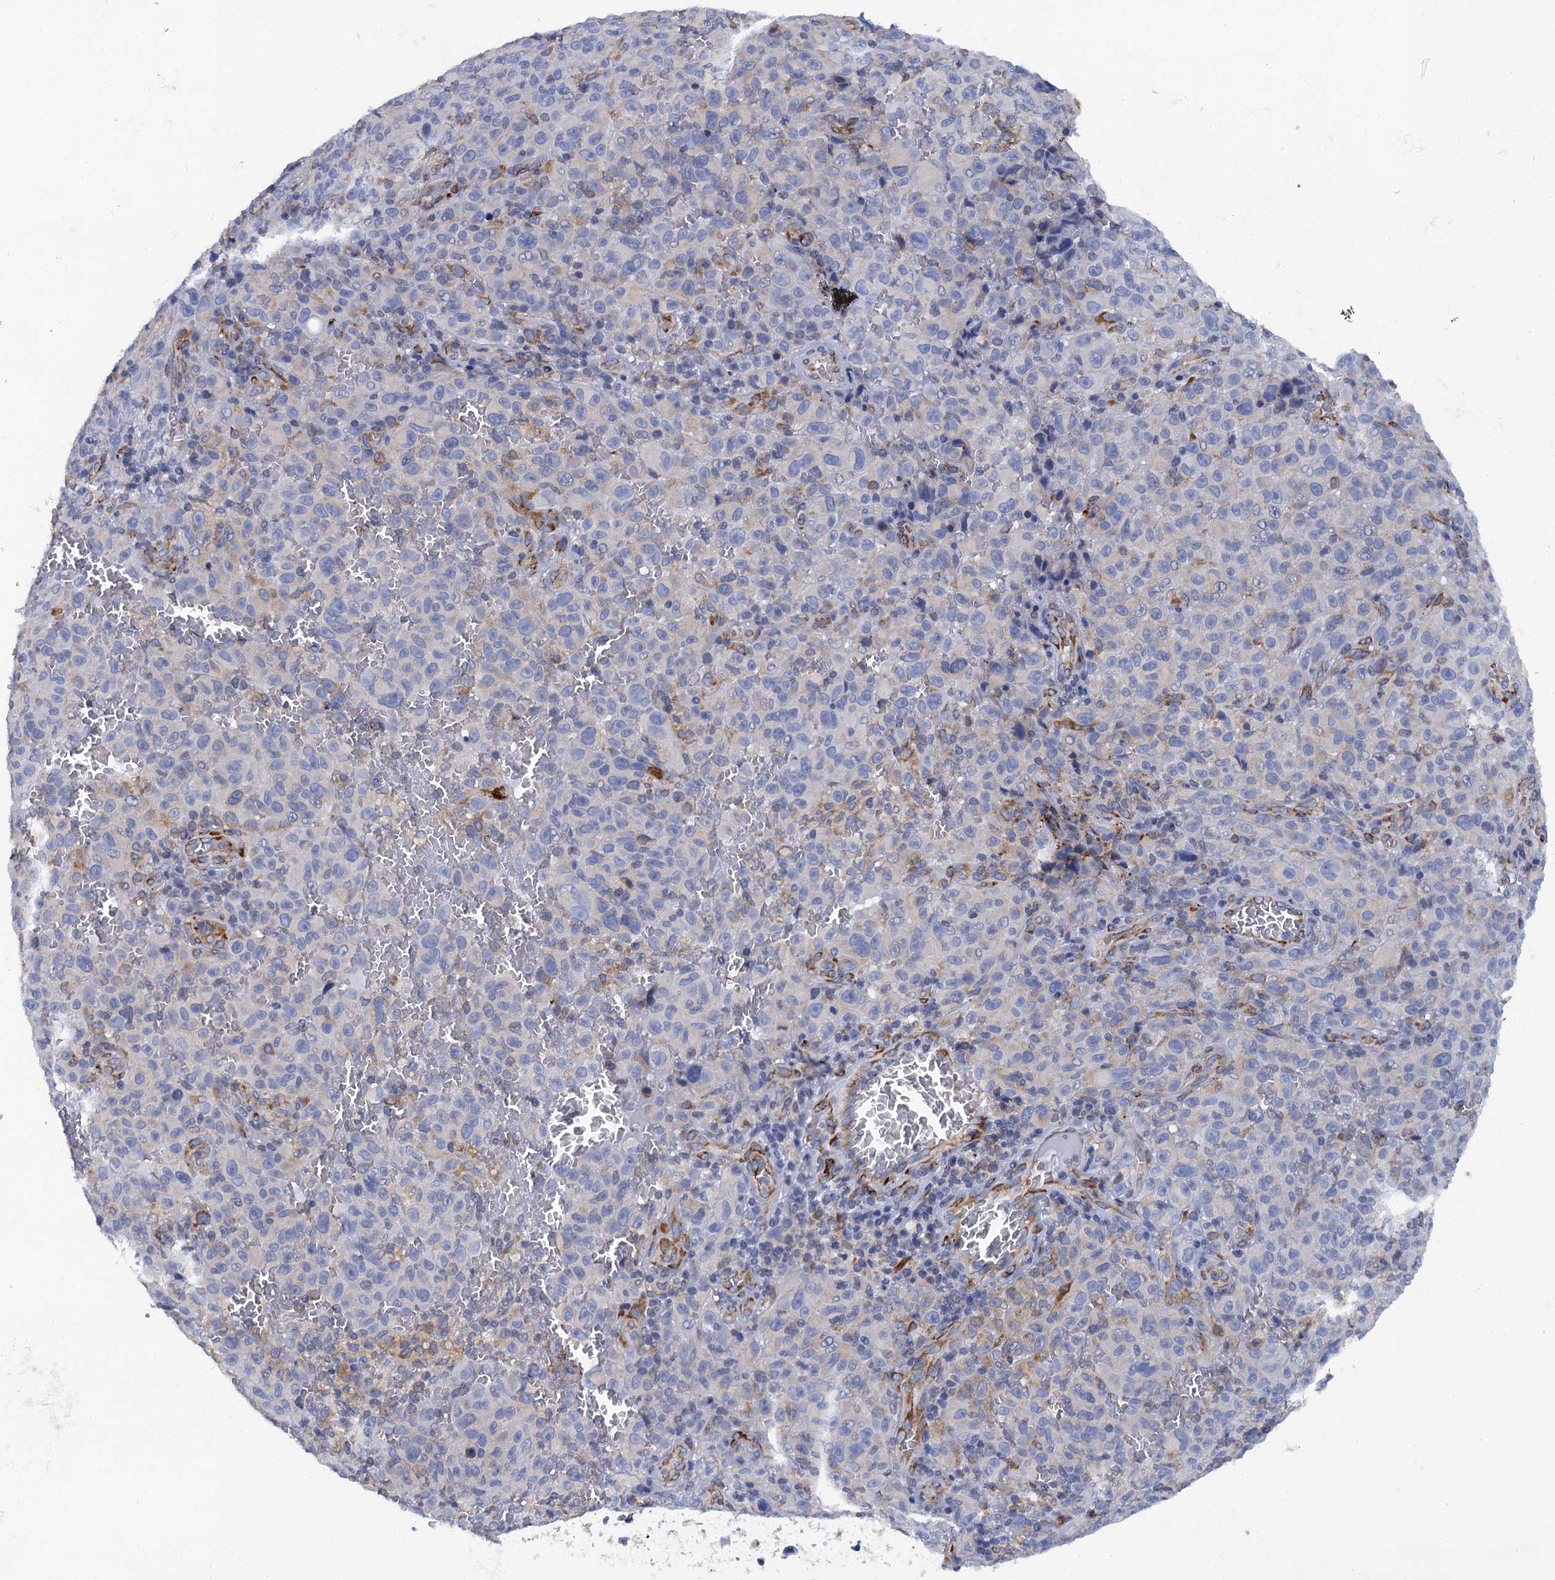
{"staining": {"intensity": "negative", "quantity": "none", "location": "none"}, "tissue": "melanoma", "cell_type": "Tumor cells", "image_type": "cancer", "snomed": [{"axis": "morphology", "description": "Malignant melanoma, NOS"}, {"axis": "topography", "description": "Skin"}], "caption": "Photomicrograph shows no protein staining in tumor cells of malignant melanoma tissue.", "gene": "POGLUT3", "patient": {"sex": "female", "age": 82}}